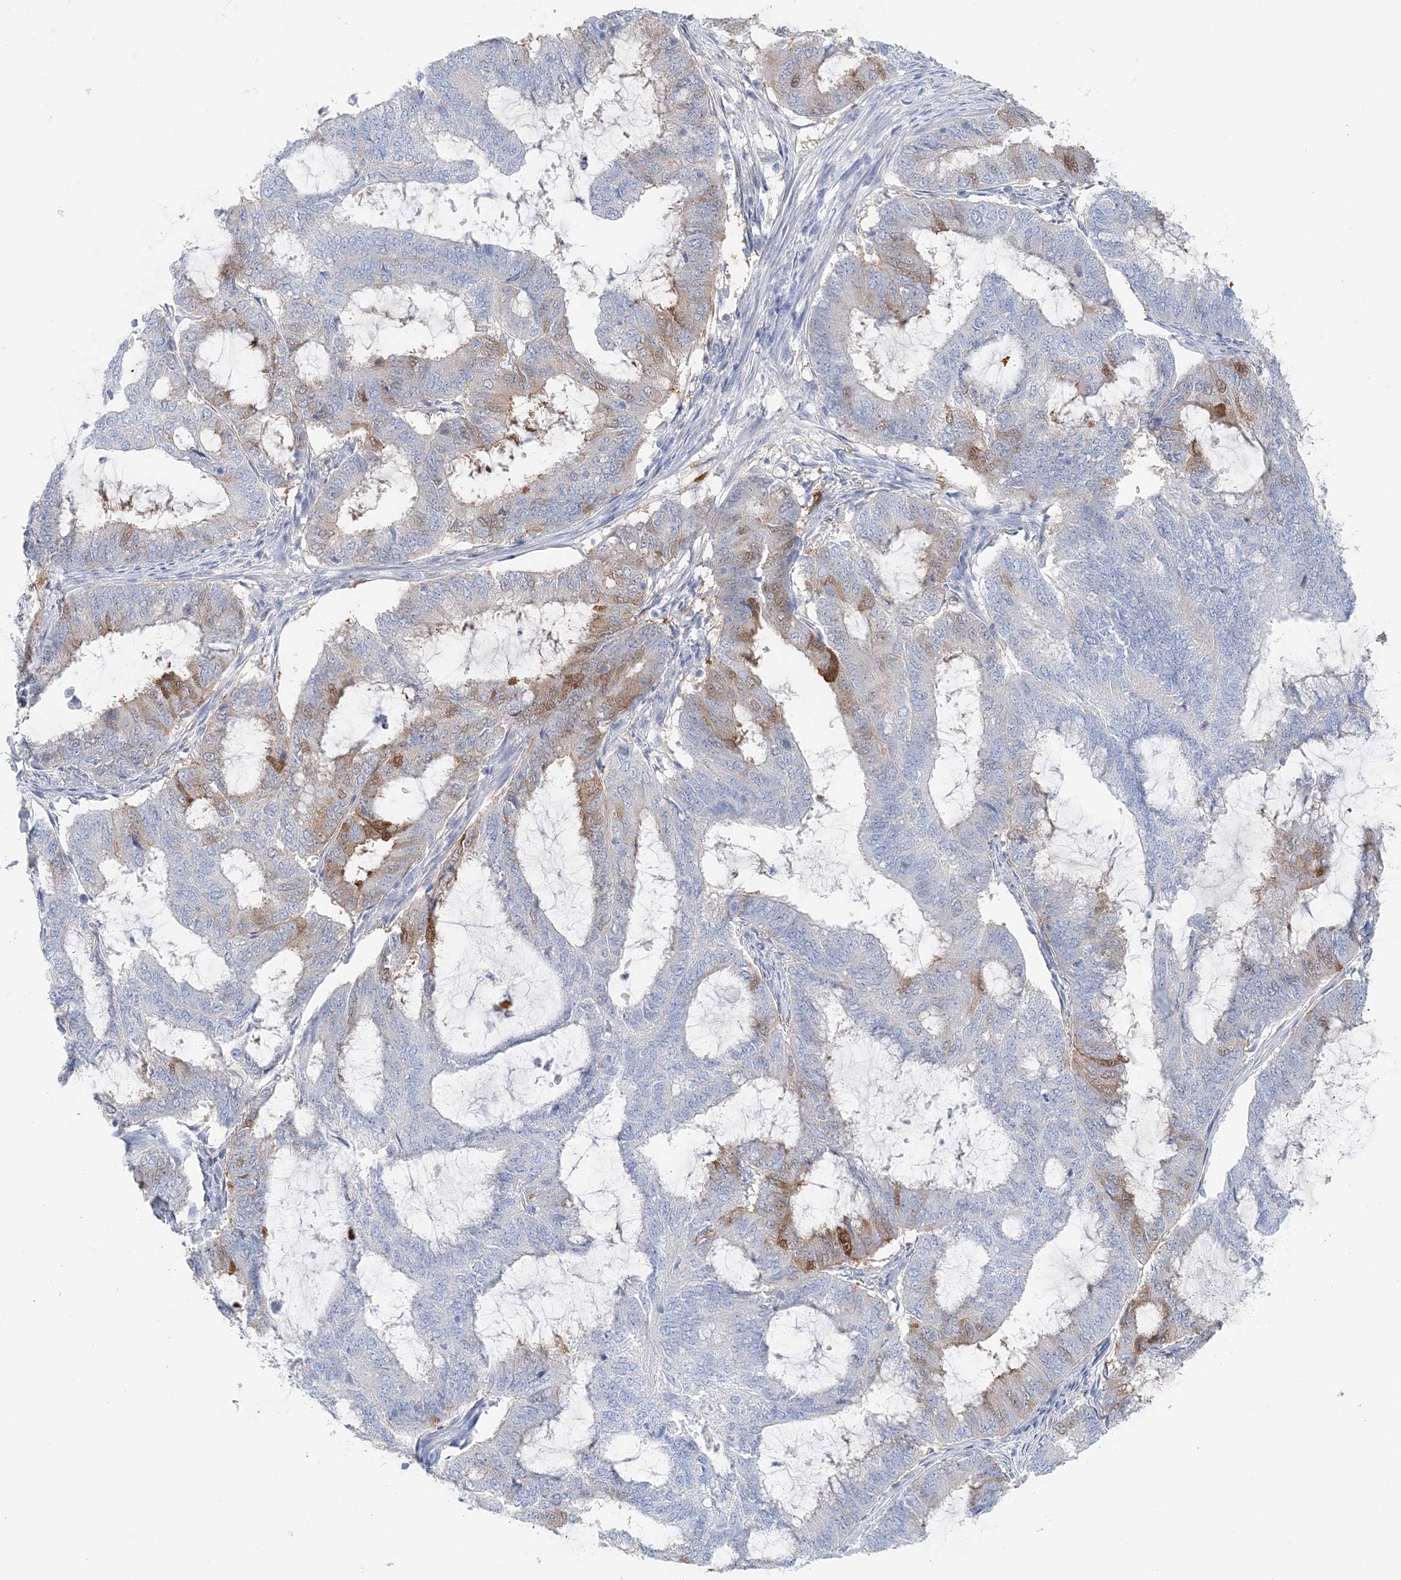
{"staining": {"intensity": "moderate", "quantity": "<25%", "location": "cytoplasmic/membranous"}, "tissue": "endometrial cancer", "cell_type": "Tumor cells", "image_type": "cancer", "snomed": [{"axis": "morphology", "description": "Adenocarcinoma, NOS"}, {"axis": "topography", "description": "Endometrium"}], "caption": "IHC staining of endometrial cancer, which exhibits low levels of moderate cytoplasmic/membranous expression in about <25% of tumor cells indicating moderate cytoplasmic/membranous protein positivity. The staining was performed using DAB (brown) for protein detection and nuclei were counterstained in hematoxylin (blue).", "gene": "HMGCS1", "patient": {"sex": "female", "age": 51}}